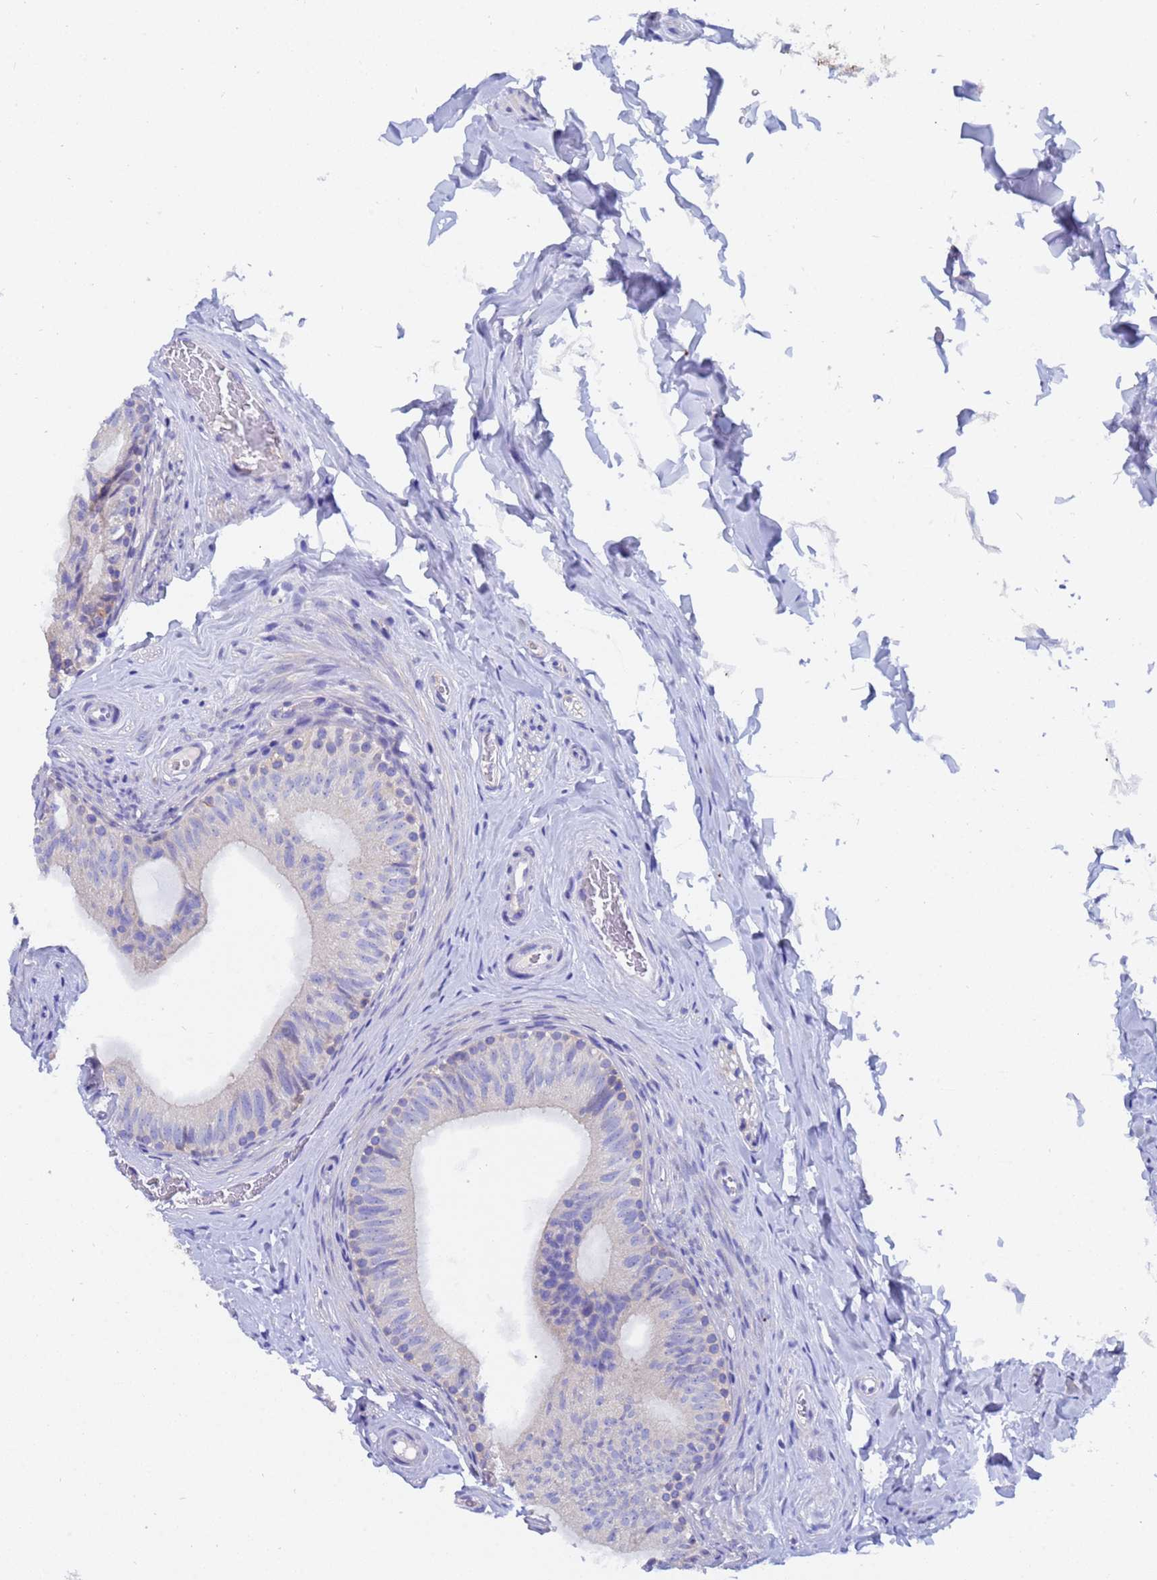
{"staining": {"intensity": "negative", "quantity": "none", "location": "none"}, "tissue": "epididymis", "cell_type": "Glandular cells", "image_type": "normal", "snomed": [{"axis": "morphology", "description": "Normal tissue, NOS"}, {"axis": "topography", "description": "Epididymis"}], "caption": "High magnification brightfield microscopy of benign epididymis stained with DAB (brown) and counterstained with hematoxylin (blue): glandular cells show no significant expression. (DAB (3,3'-diaminobenzidine) immunohistochemistry (IHC) with hematoxylin counter stain).", "gene": "UBE2O", "patient": {"sex": "male", "age": 34}}